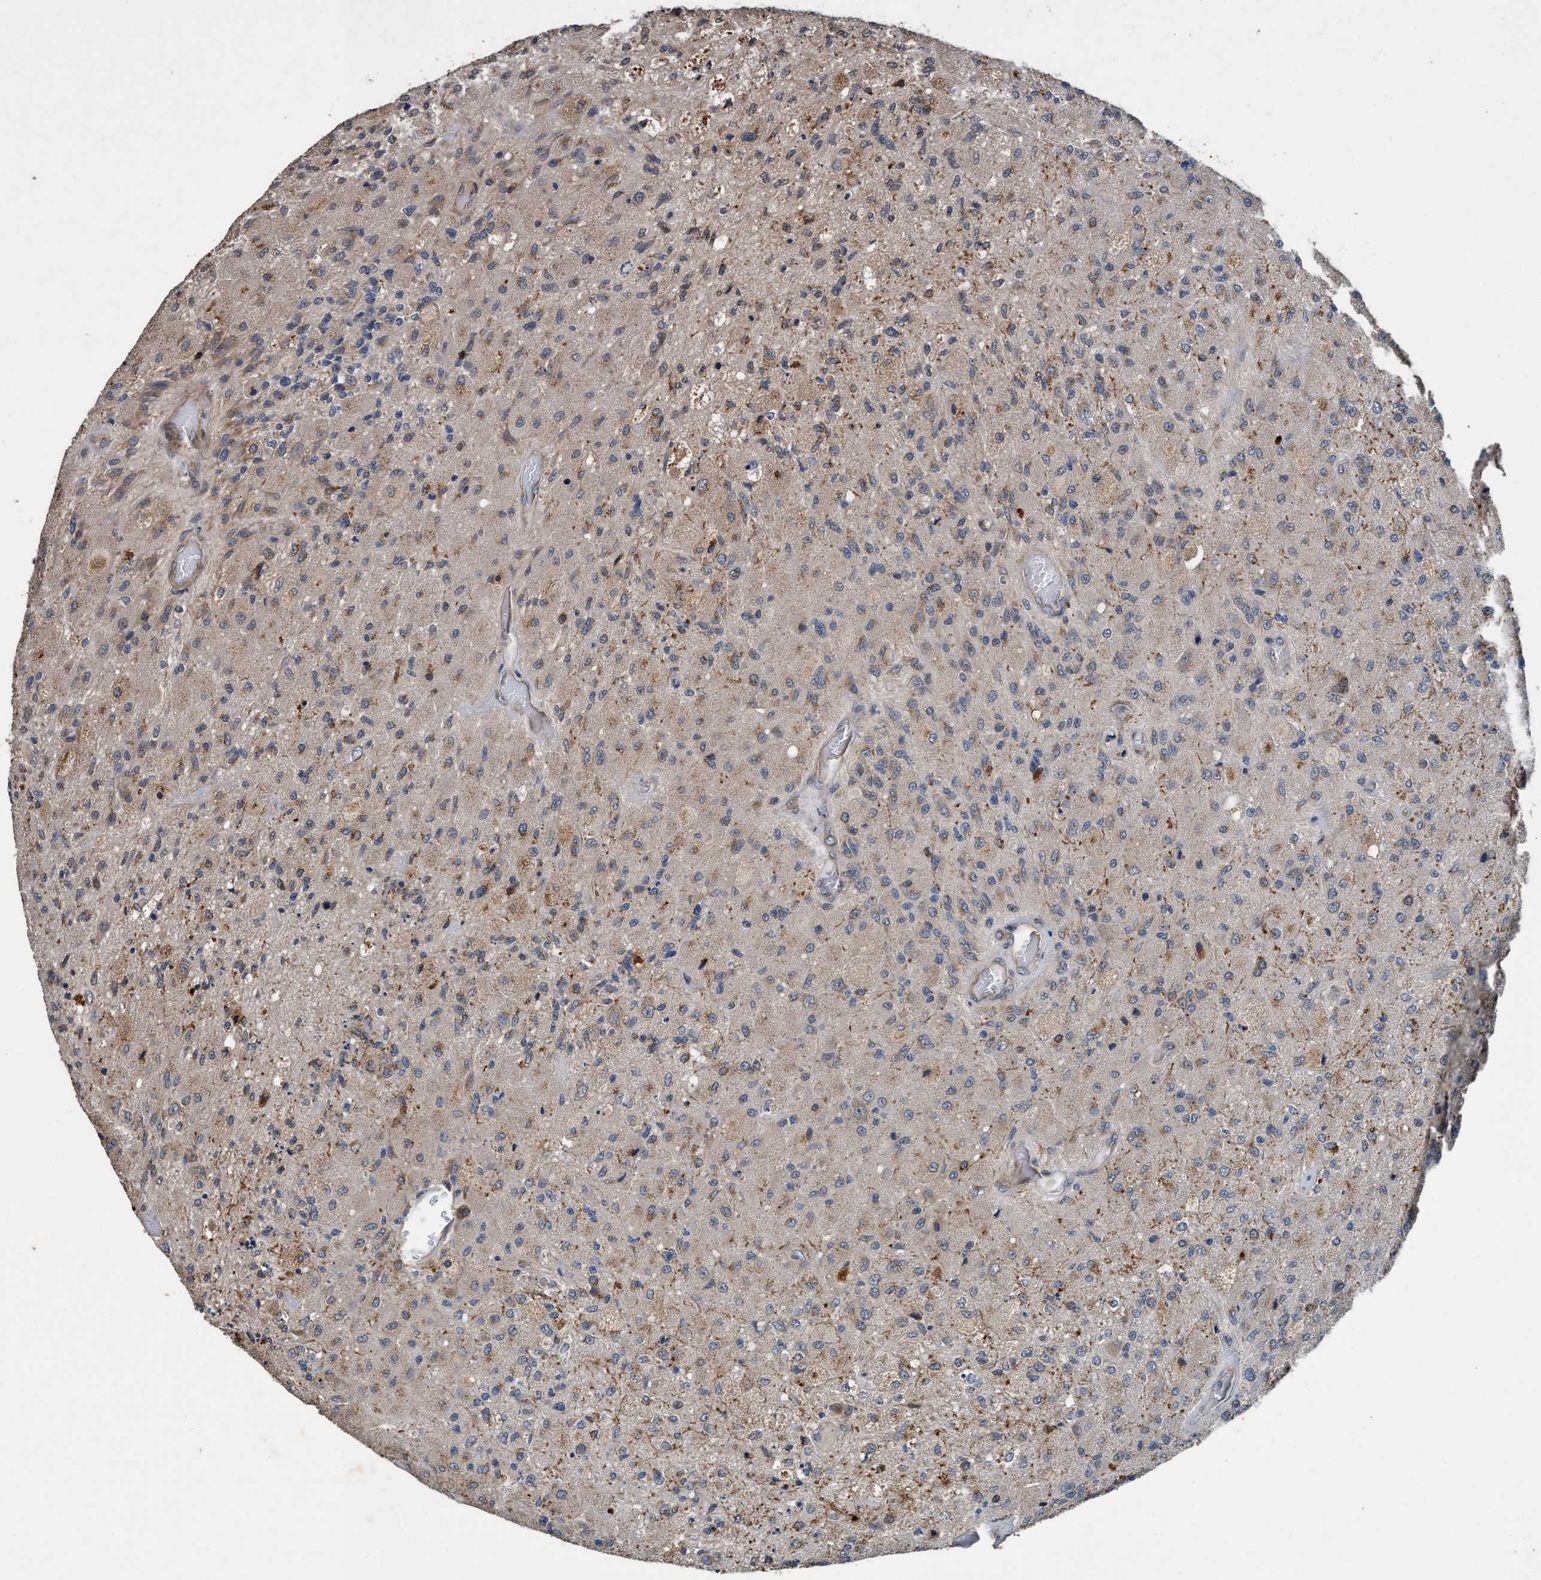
{"staining": {"intensity": "weak", "quantity": "25%-75%", "location": "cytoplasmic/membranous"}, "tissue": "glioma", "cell_type": "Tumor cells", "image_type": "cancer", "snomed": [{"axis": "morphology", "description": "Normal tissue, NOS"}, {"axis": "morphology", "description": "Glioma, malignant, High grade"}, {"axis": "topography", "description": "Cerebral cortex"}], "caption": "Immunohistochemistry staining of glioma, which exhibits low levels of weak cytoplasmic/membranous positivity in about 25%-75% of tumor cells indicating weak cytoplasmic/membranous protein expression. The staining was performed using DAB (brown) for protein detection and nuclei were counterstained in hematoxylin (blue).", "gene": "MACC1", "patient": {"sex": "male", "age": 77}}